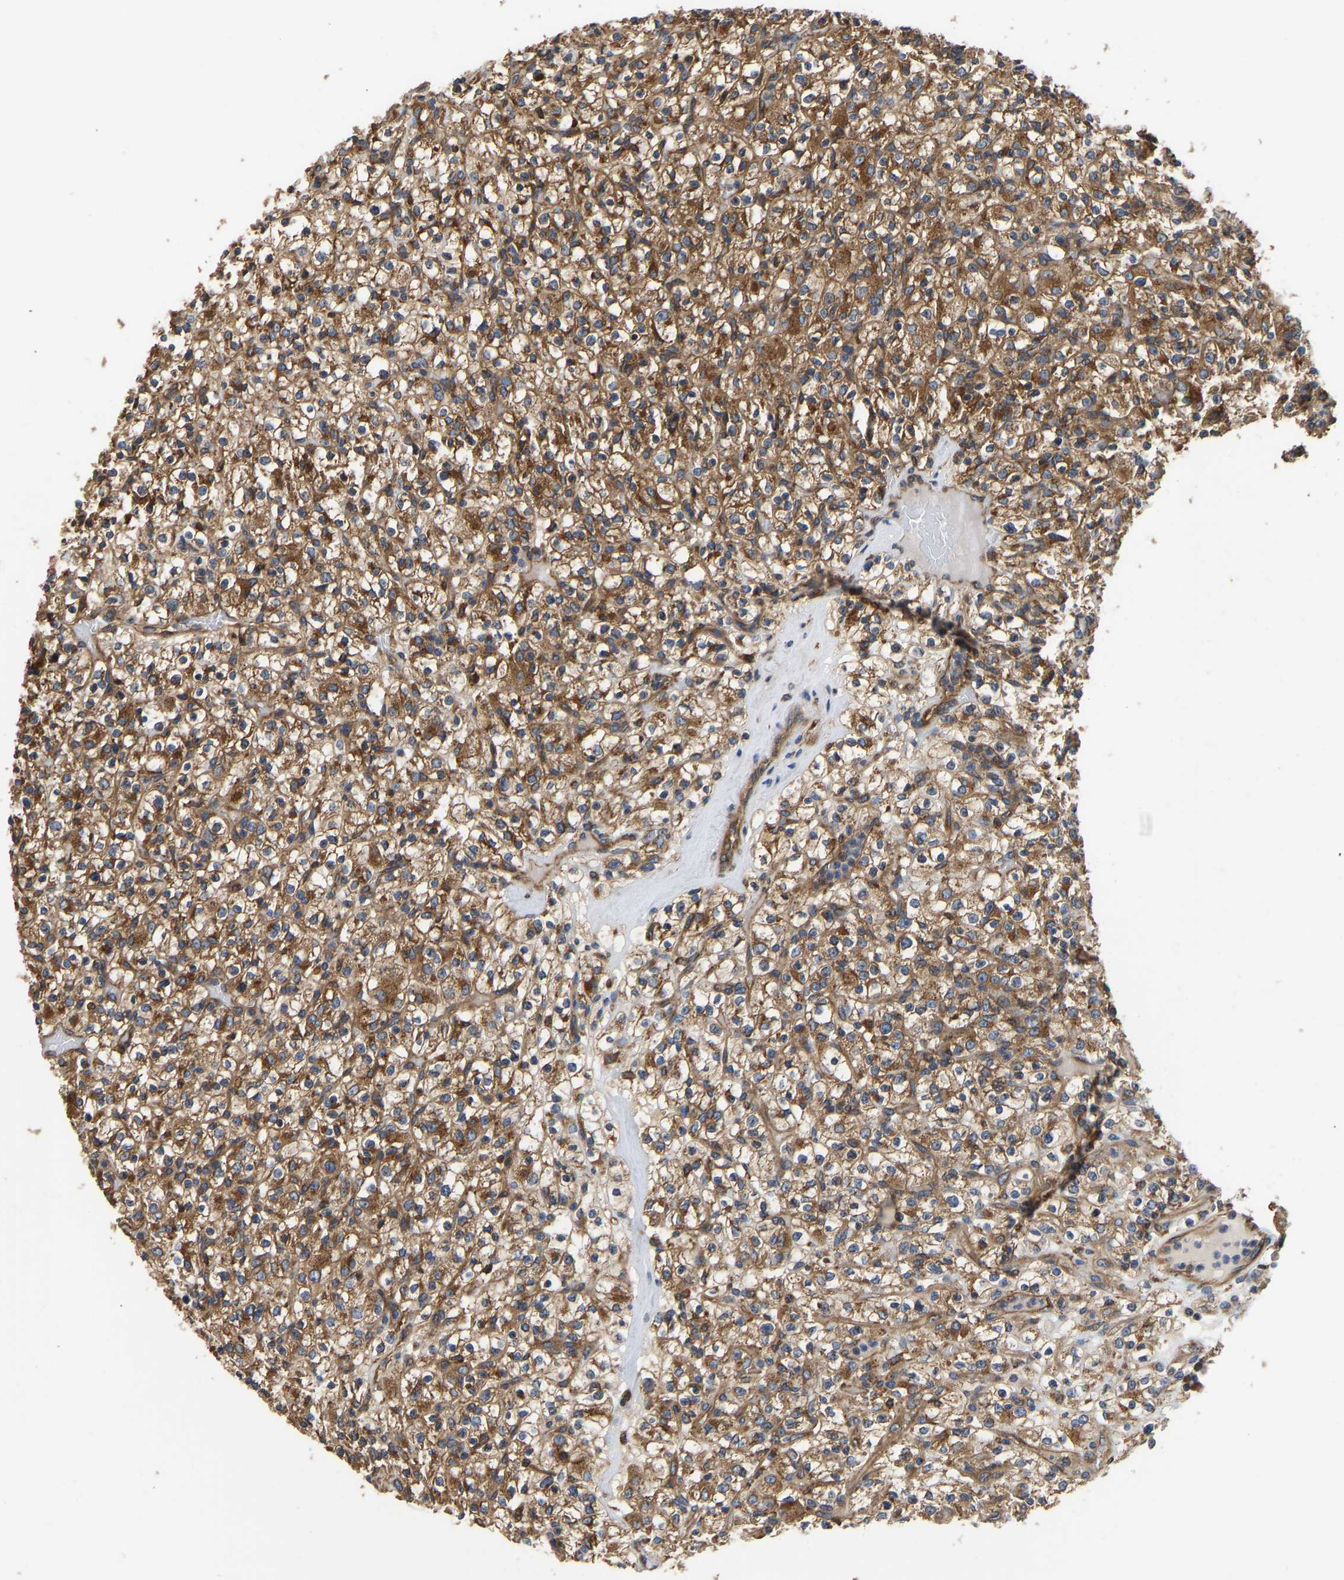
{"staining": {"intensity": "moderate", "quantity": ">75%", "location": "cytoplasmic/membranous"}, "tissue": "renal cancer", "cell_type": "Tumor cells", "image_type": "cancer", "snomed": [{"axis": "morphology", "description": "Normal tissue, NOS"}, {"axis": "morphology", "description": "Adenocarcinoma, NOS"}, {"axis": "topography", "description": "Kidney"}], "caption": "Protein expression analysis of renal cancer (adenocarcinoma) shows moderate cytoplasmic/membranous positivity in about >75% of tumor cells.", "gene": "FLNB", "patient": {"sex": "female", "age": 72}}